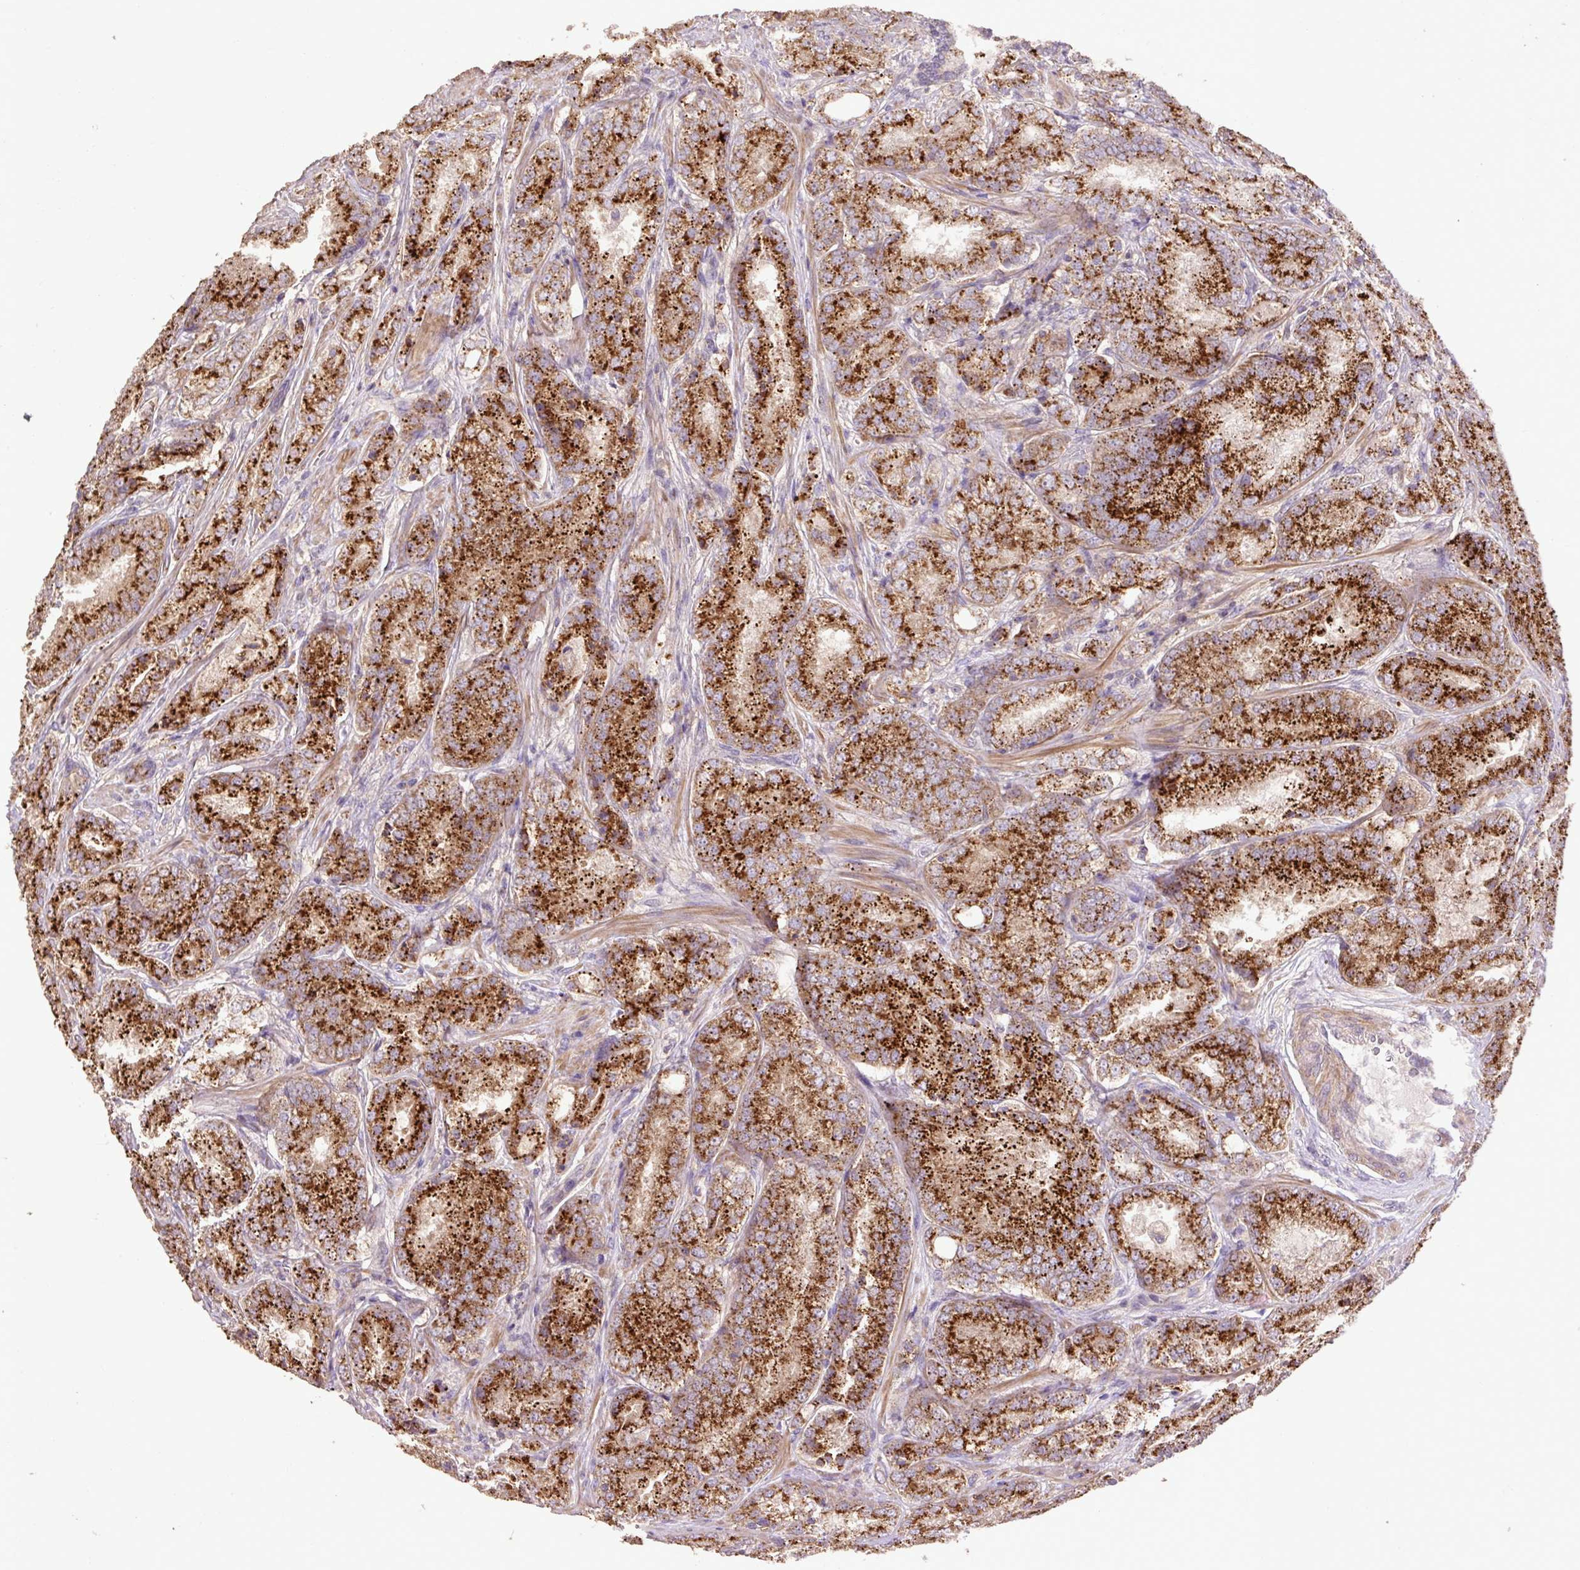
{"staining": {"intensity": "strong", "quantity": ">75%", "location": "cytoplasmic/membranous"}, "tissue": "prostate cancer", "cell_type": "Tumor cells", "image_type": "cancer", "snomed": [{"axis": "morphology", "description": "Adenocarcinoma, High grade"}, {"axis": "topography", "description": "Prostate"}], "caption": "This is a histology image of IHC staining of prostate adenocarcinoma (high-grade), which shows strong positivity in the cytoplasmic/membranous of tumor cells.", "gene": "ABR", "patient": {"sex": "male", "age": 63}}